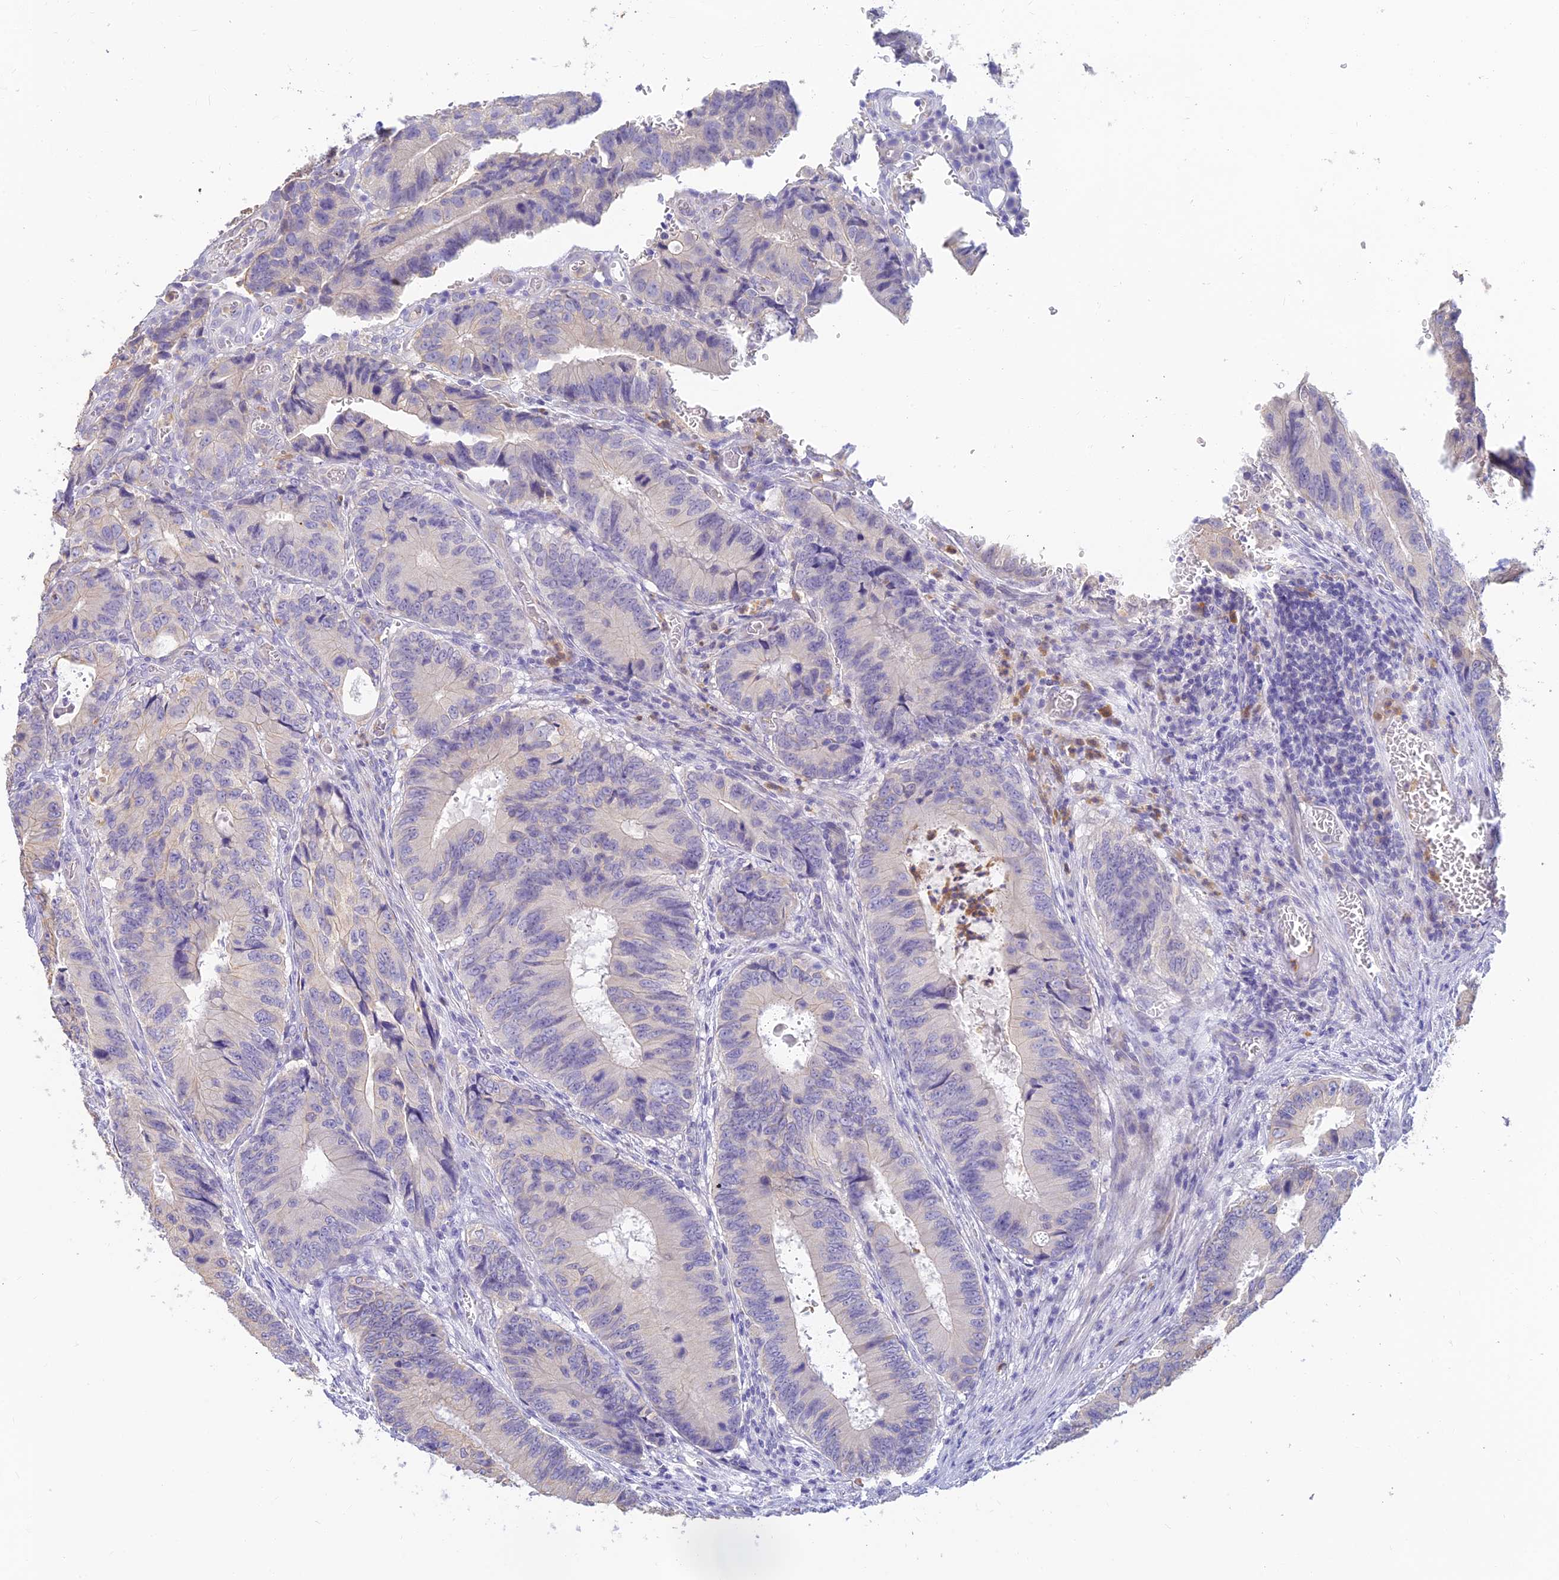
{"staining": {"intensity": "negative", "quantity": "none", "location": "none"}, "tissue": "colorectal cancer", "cell_type": "Tumor cells", "image_type": "cancer", "snomed": [{"axis": "morphology", "description": "Adenocarcinoma, NOS"}, {"axis": "topography", "description": "Colon"}], "caption": "IHC micrograph of neoplastic tissue: human adenocarcinoma (colorectal) stained with DAB (3,3'-diaminobenzidine) reveals no significant protein expression in tumor cells. (Immunohistochemistry, brightfield microscopy, high magnification).", "gene": "INTS13", "patient": {"sex": "male", "age": 85}}